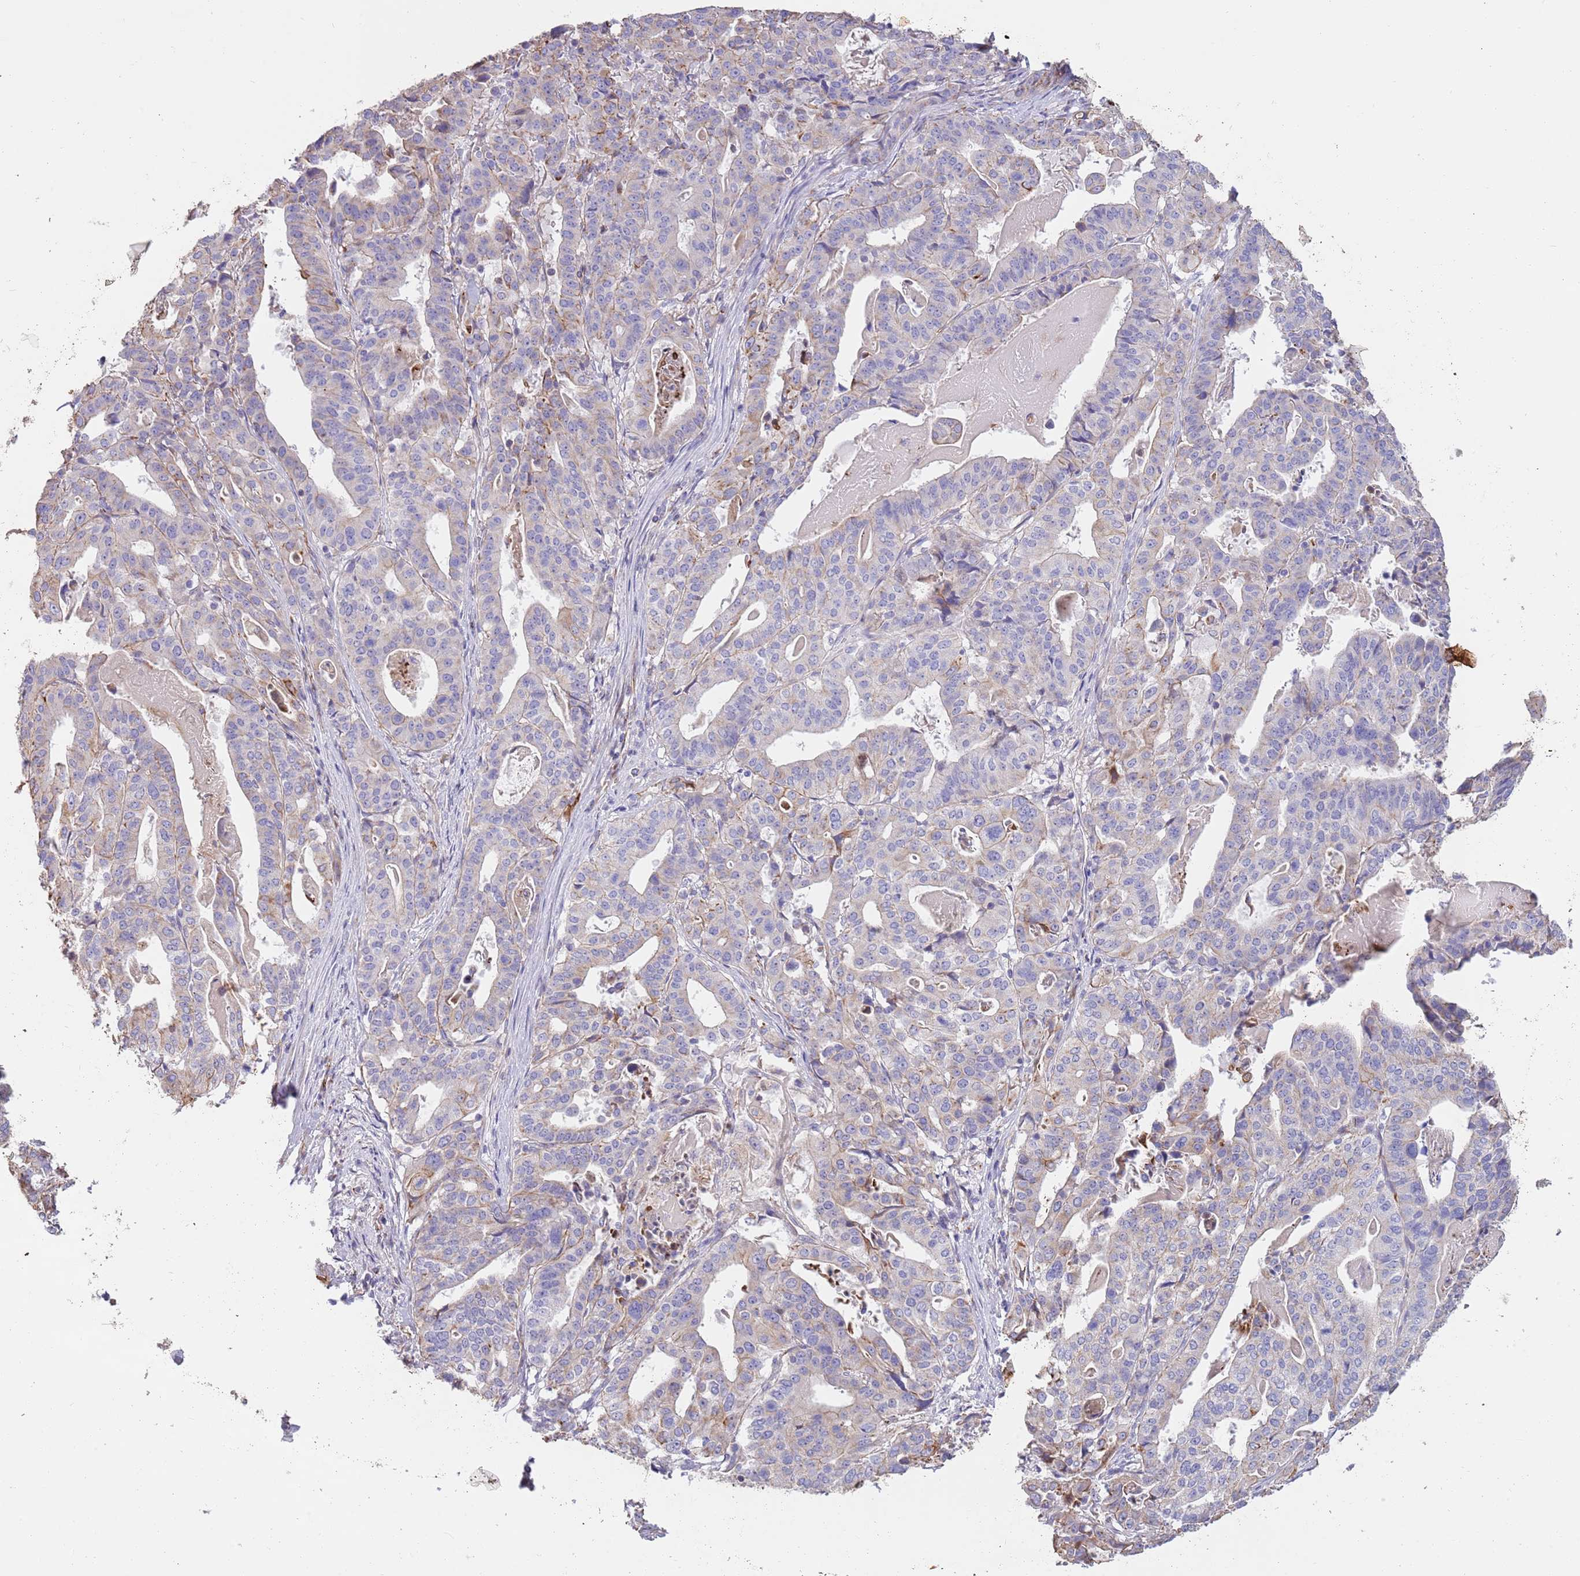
{"staining": {"intensity": "negative", "quantity": "none", "location": "none"}, "tissue": "stomach cancer", "cell_type": "Tumor cells", "image_type": "cancer", "snomed": [{"axis": "morphology", "description": "Adenocarcinoma, NOS"}, {"axis": "topography", "description": "Stomach"}], "caption": "A high-resolution photomicrograph shows immunohistochemistry staining of stomach adenocarcinoma, which displays no significant expression in tumor cells.", "gene": "MOGAT1", "patient": {"sex": "male", "age": 48}}